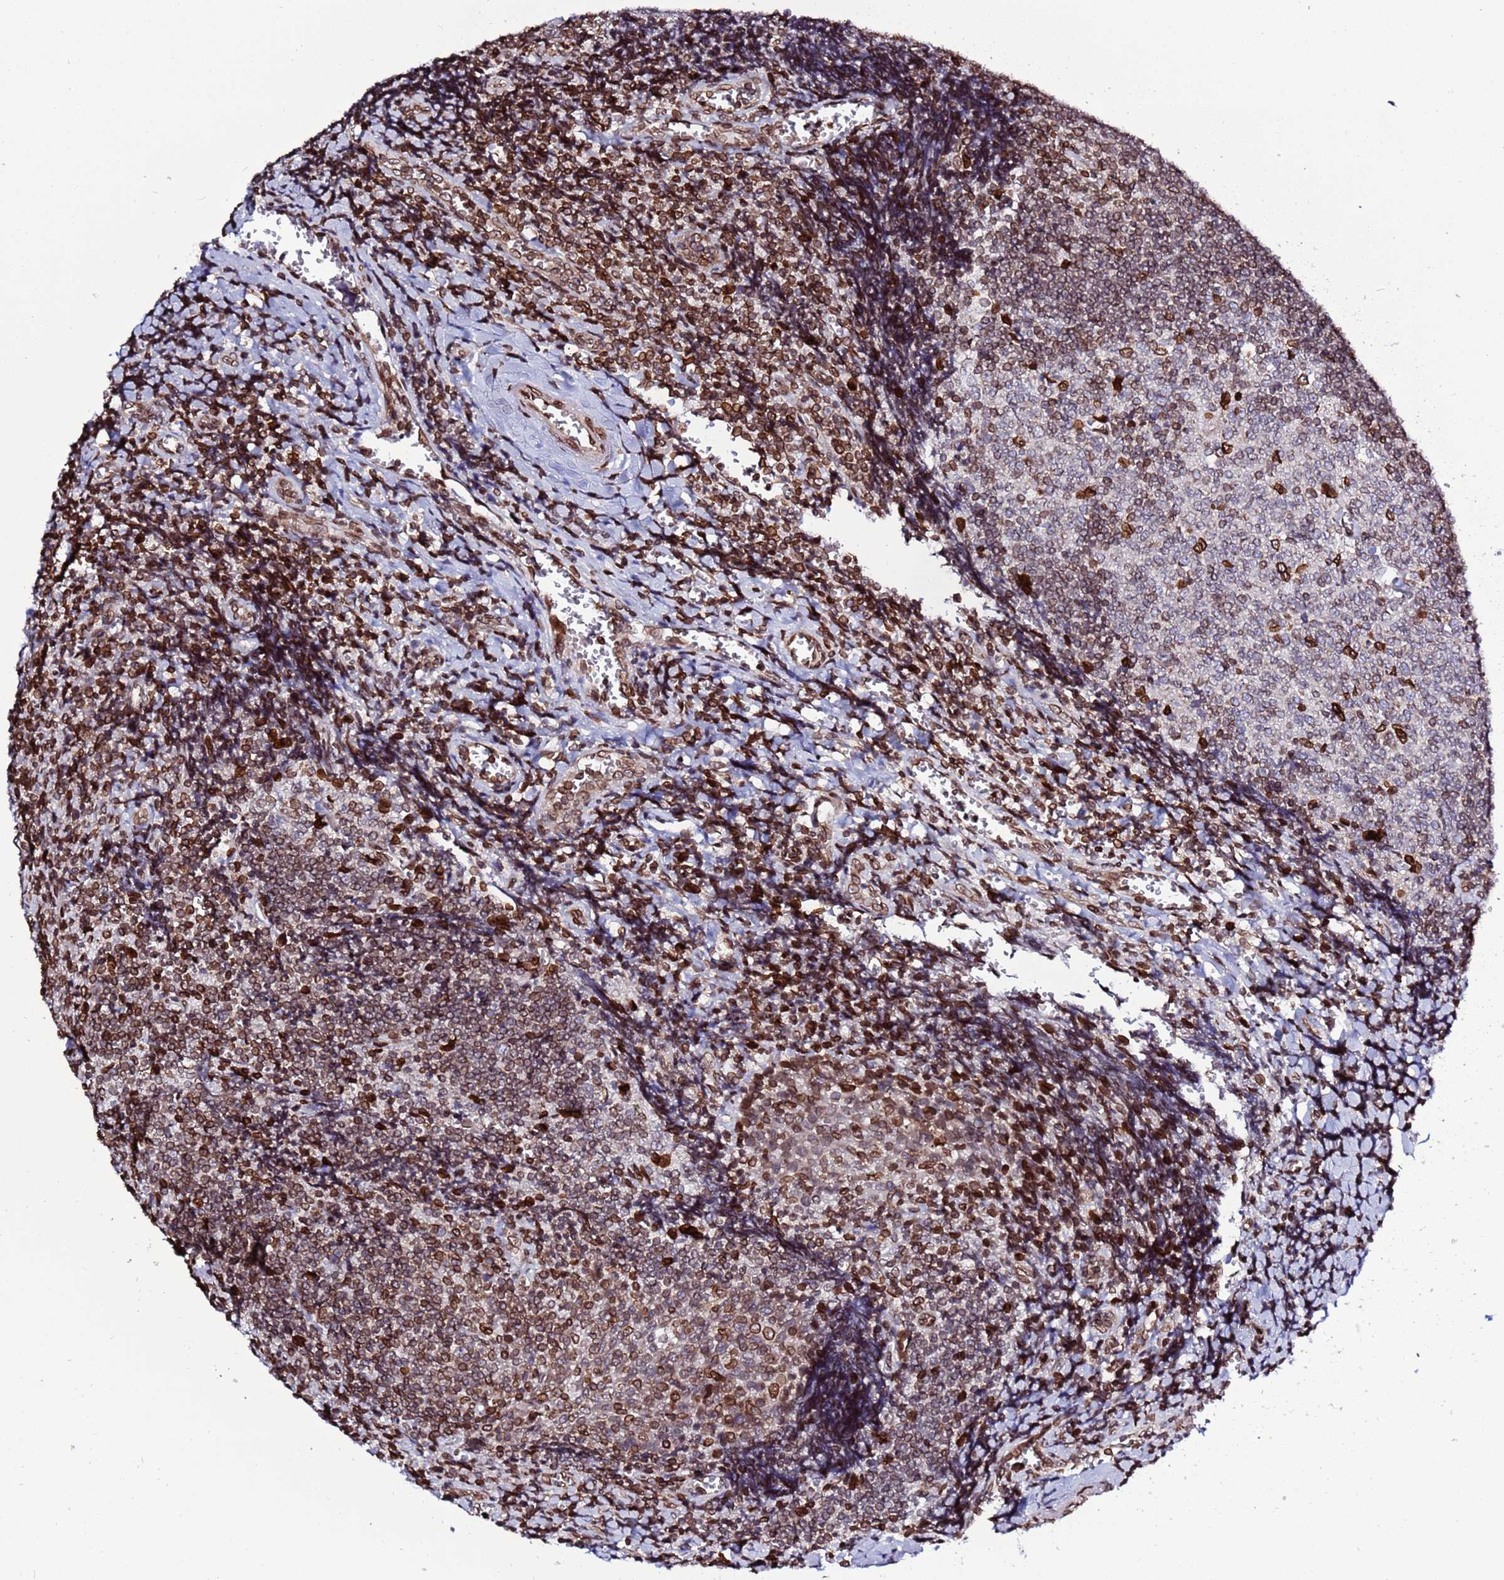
{"staining": {"intensity": "moderate", "quantity": "<25%", "location": "cytoplasmic/membranous,nuclear"}, "tissue": "tonsil", "cell_type": "Germinal center cells", "image_type": "normal", "snomed": [{"axis": "morphology", "description": "Normal tissue, NOS"}, {"axis": "topography", "description": "Tonsil"}], "caption": "Immunohistochemical staining of benign tonsil exhibits moderate cytoplasmic/membranous,nuclear protein expression in about <25% of germinal center cells. (brown staining indicates protein expression, while blue staining denotes nuclei).", "gene": "TOR1AIP1", "patient": {"sex": "male", "age": 27}}